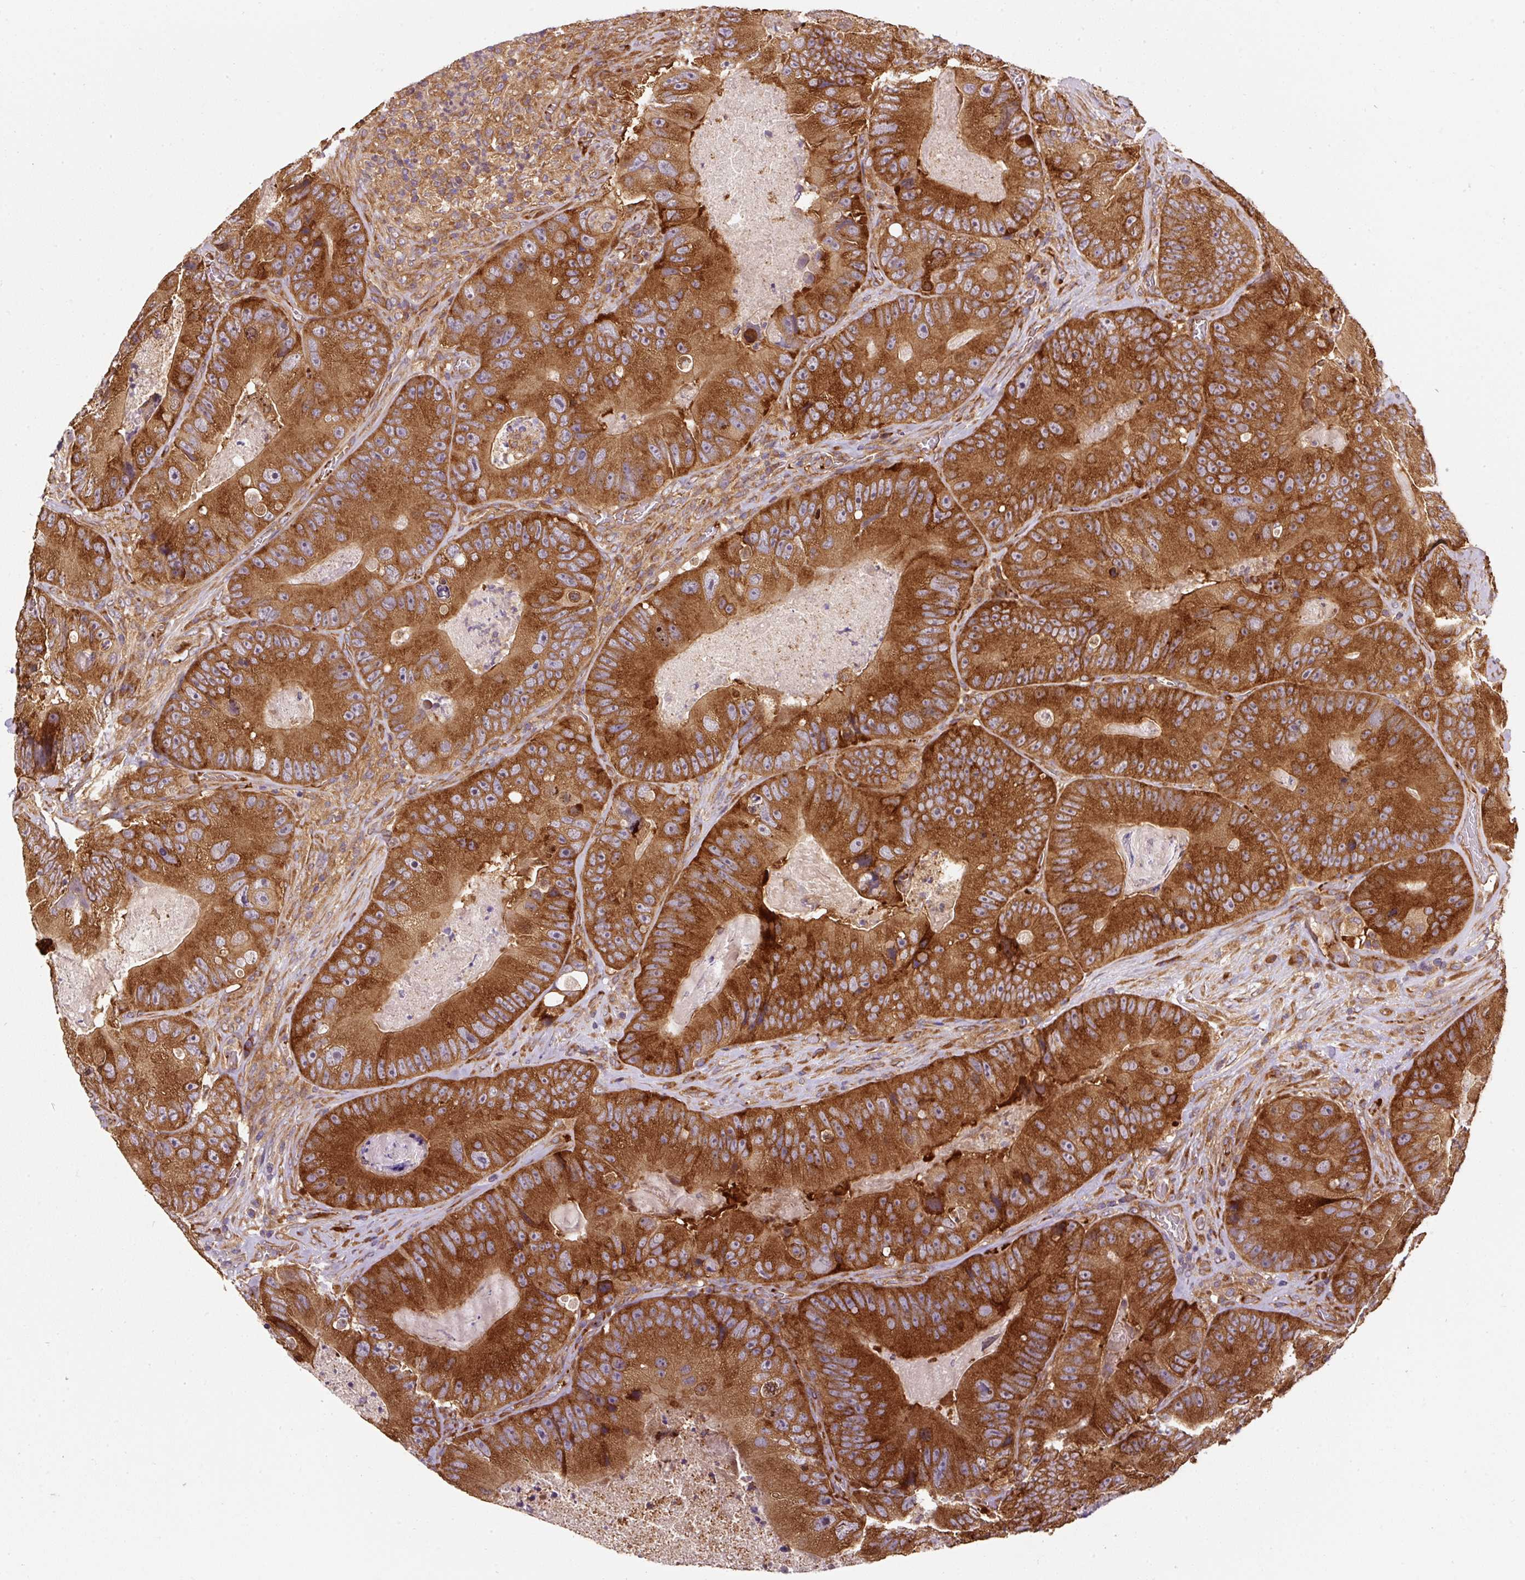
{"staining": {"intensity": "strong", "quantity": ">75%", "location": "cytoplasmic/membranous"}, "tissue": "colorectal cancer", "cell_type": "Tumor cells", "image_type": "cancer", "snomed": [{"axis": "morphology", "description": "Adenocarcinoma, NOS"}, {"axis": "topography", "description": "Colon"}], "caption": "Approximately >75% of tumor cells in human colorectal cancer (adenocarcinoma) display strong cytoplasmic/membranous protein staining as visualized by brown immunohistochemical staining.", "gene": "EIF2S2", "patient": {"sex": "female", "age": 86}}